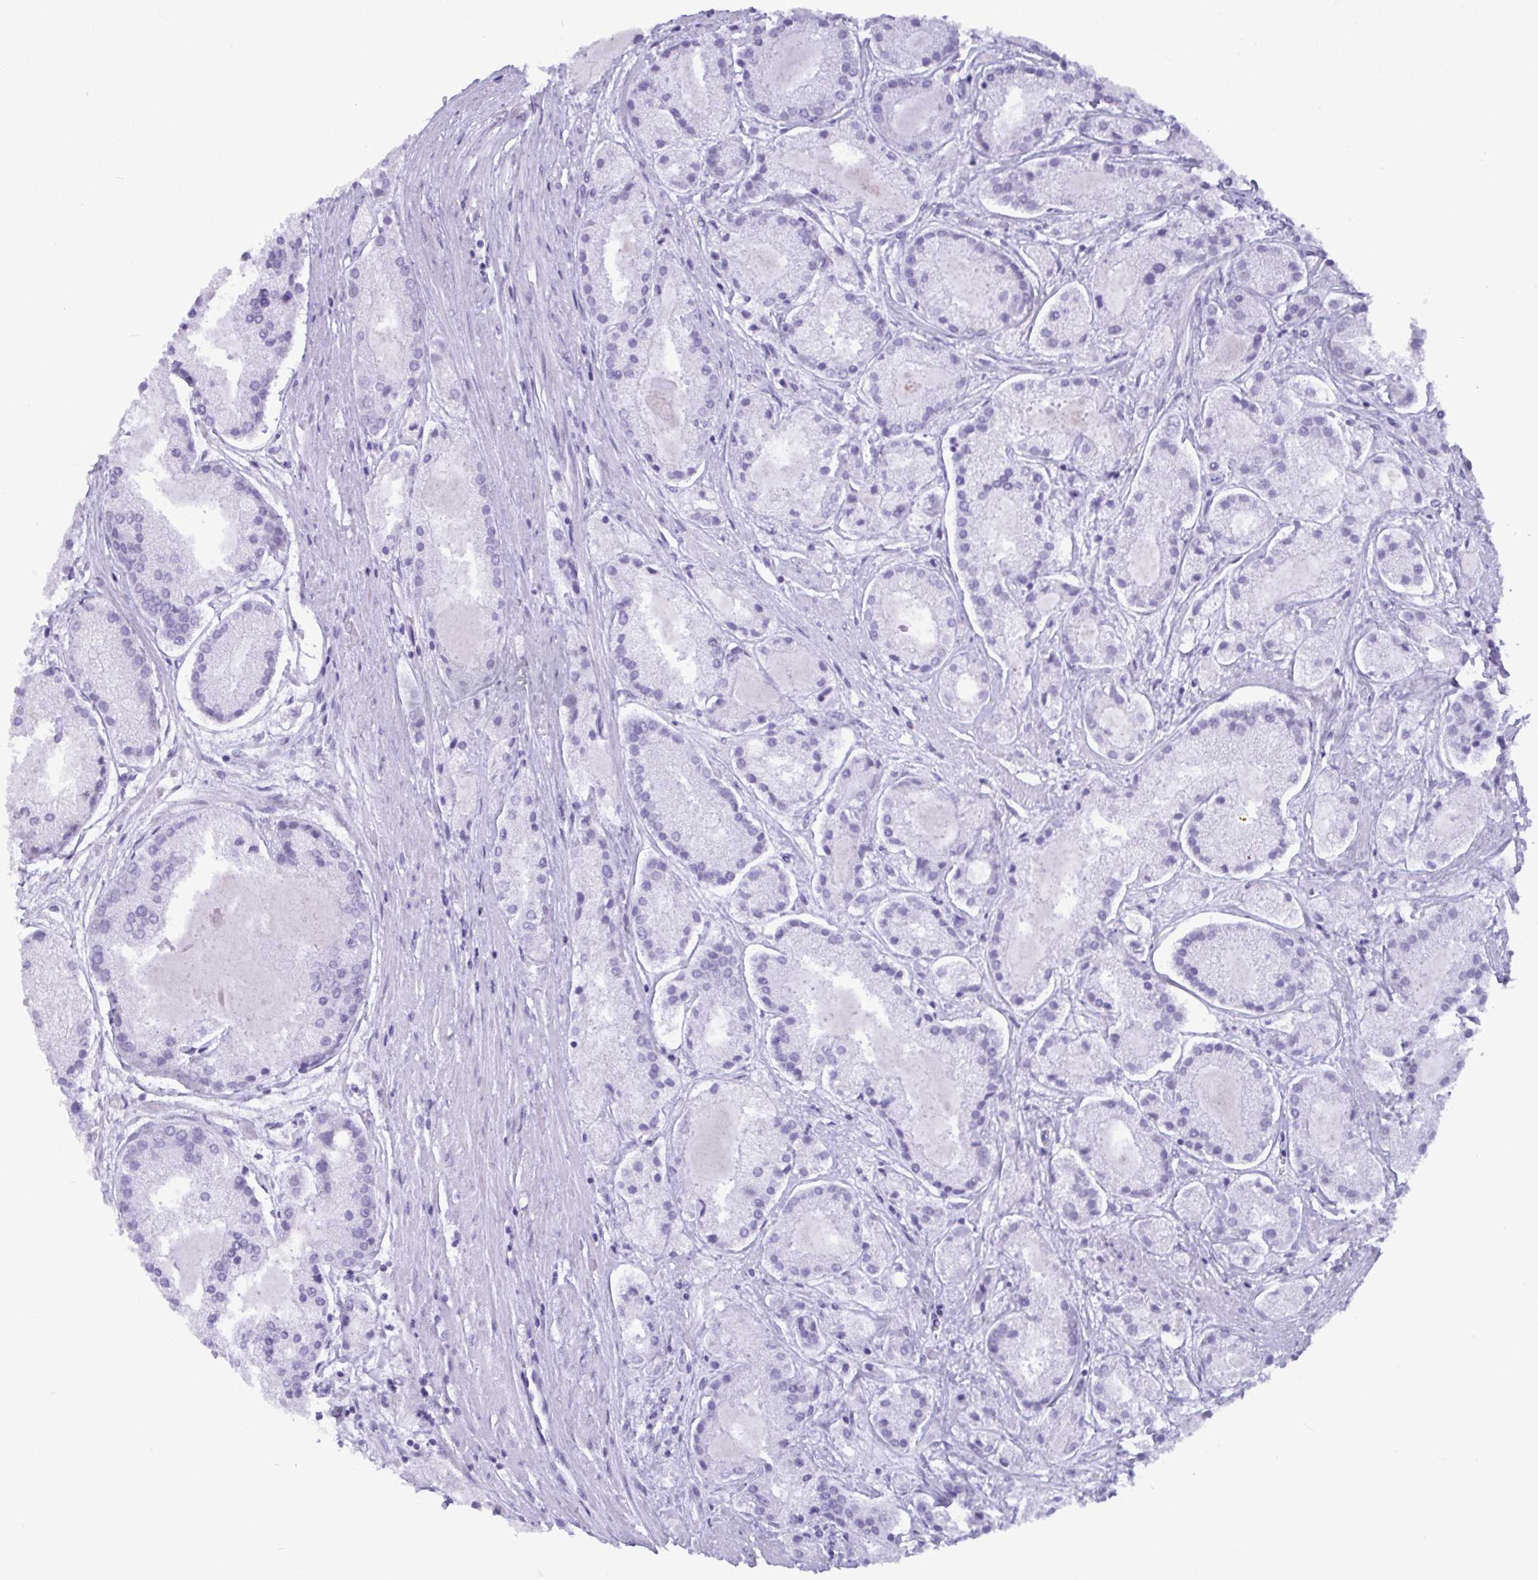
{"staining": {"intensity": "negative", "quantity": "none", "location": "none"}, "tissue": "prostate cancer", "cell_type": "Tumor cells", "image_type": "cancer", "snomed": [{"axis": "morphology", "description": "Adenocarcinoma, High grade"}, {"axis": "topography", "description": "Prostate"}], "caption": "DAB immunohistochemical staining of human prostate cancer demonstrates no significant positivity in tumor cells.", "gene": "C4orf33", "patient": {"sex": "male", "age": 67}}